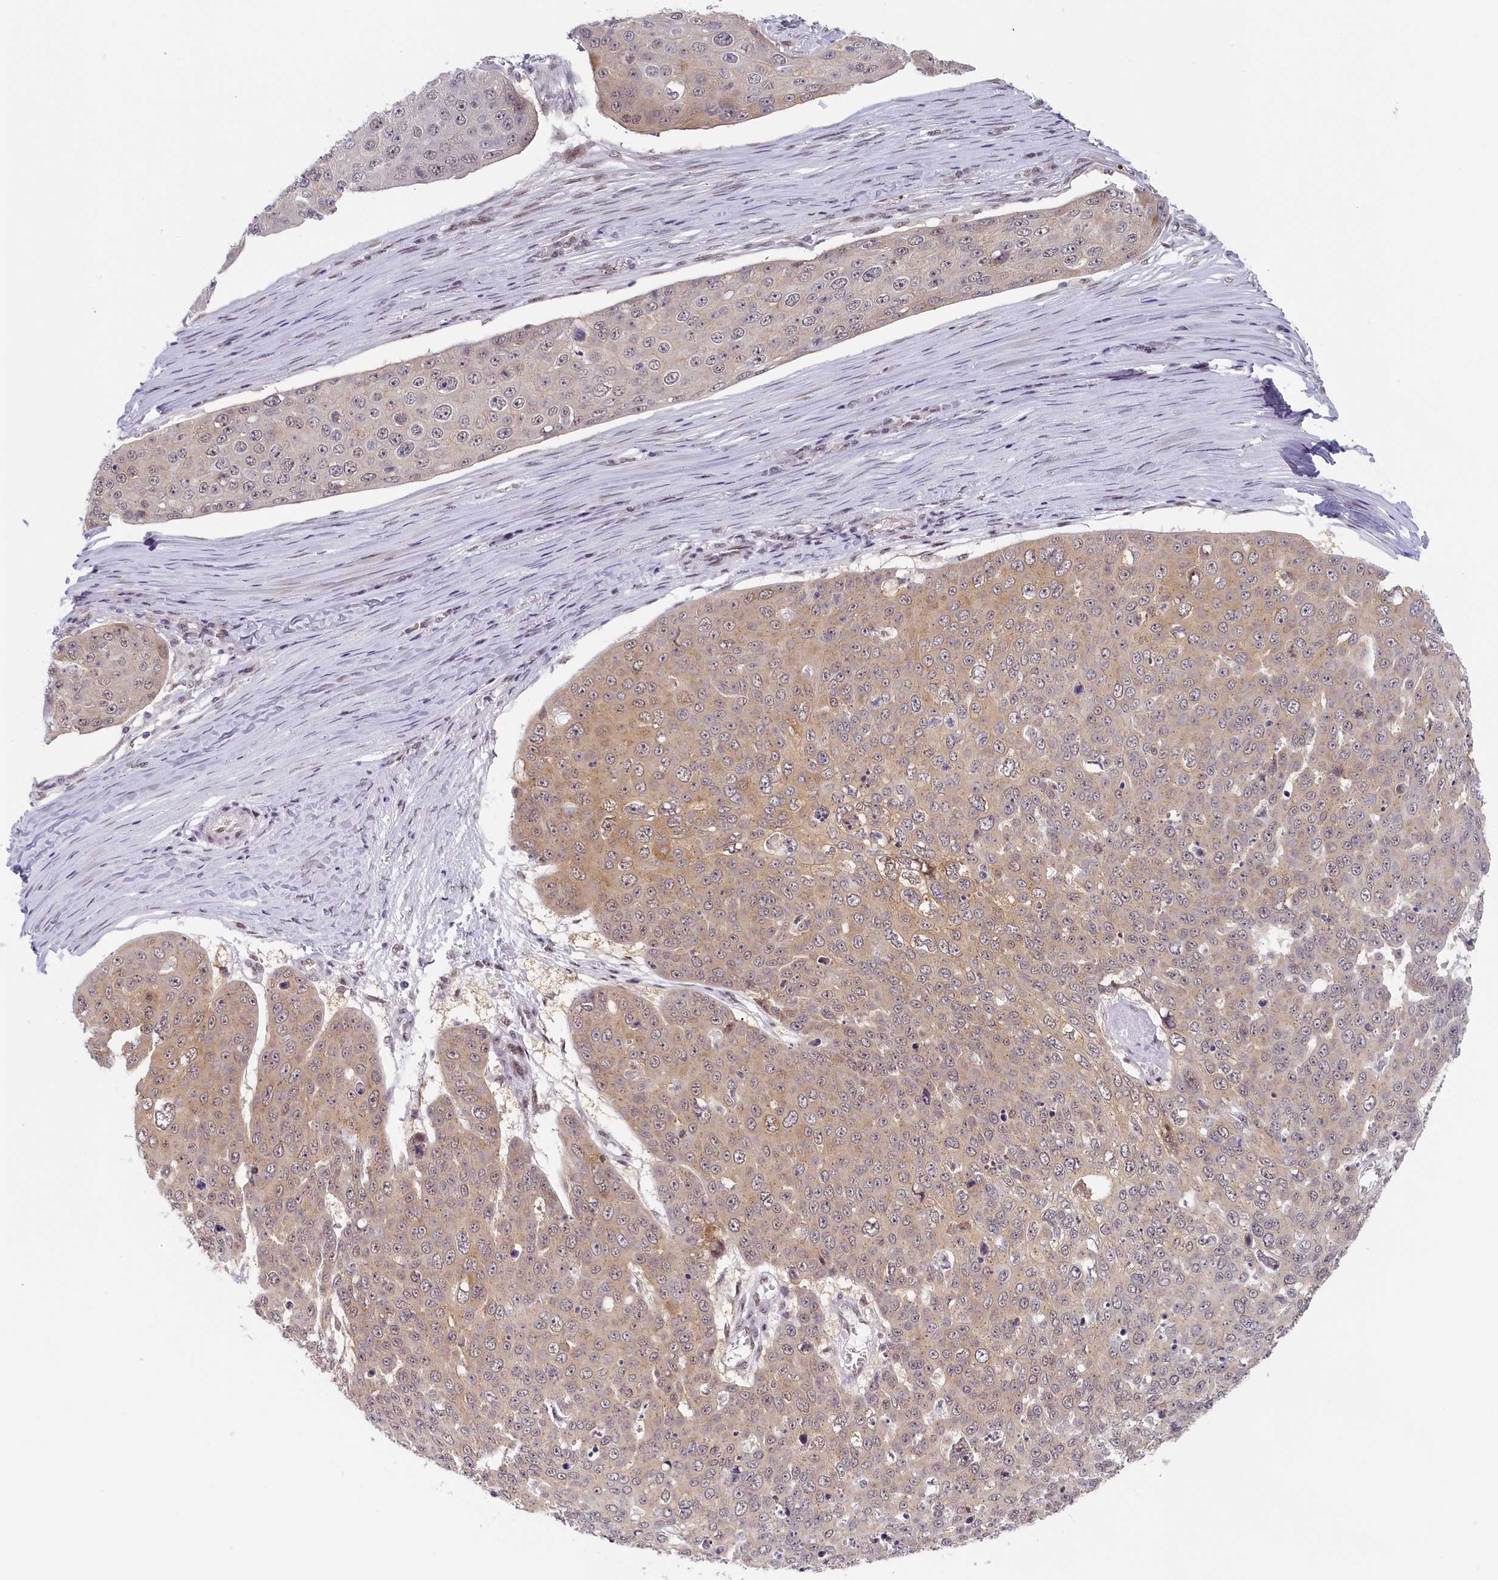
{"staining": {"intensity": "weak", "quantity": "25%-75%", "location": "cytoplasmic/membranous,nuclear"}, "tissue": "skin cancer", "cell_type": "Tumor cells", "image_type": "cancer", "snomed": [{"axis": "morphology", "description": "Squamous cell carcinoma, NOS"}, {"axis": "topography", "description": "Skin"}], "caption": "A brown stain shows weak cytoplasmic/membranous and nuclear staining of a protein in skin cancer (squamous cell carcinoma) tumor cells.", "gene": "SEC31B", "patient": {"sex": "male", "age": 71}}